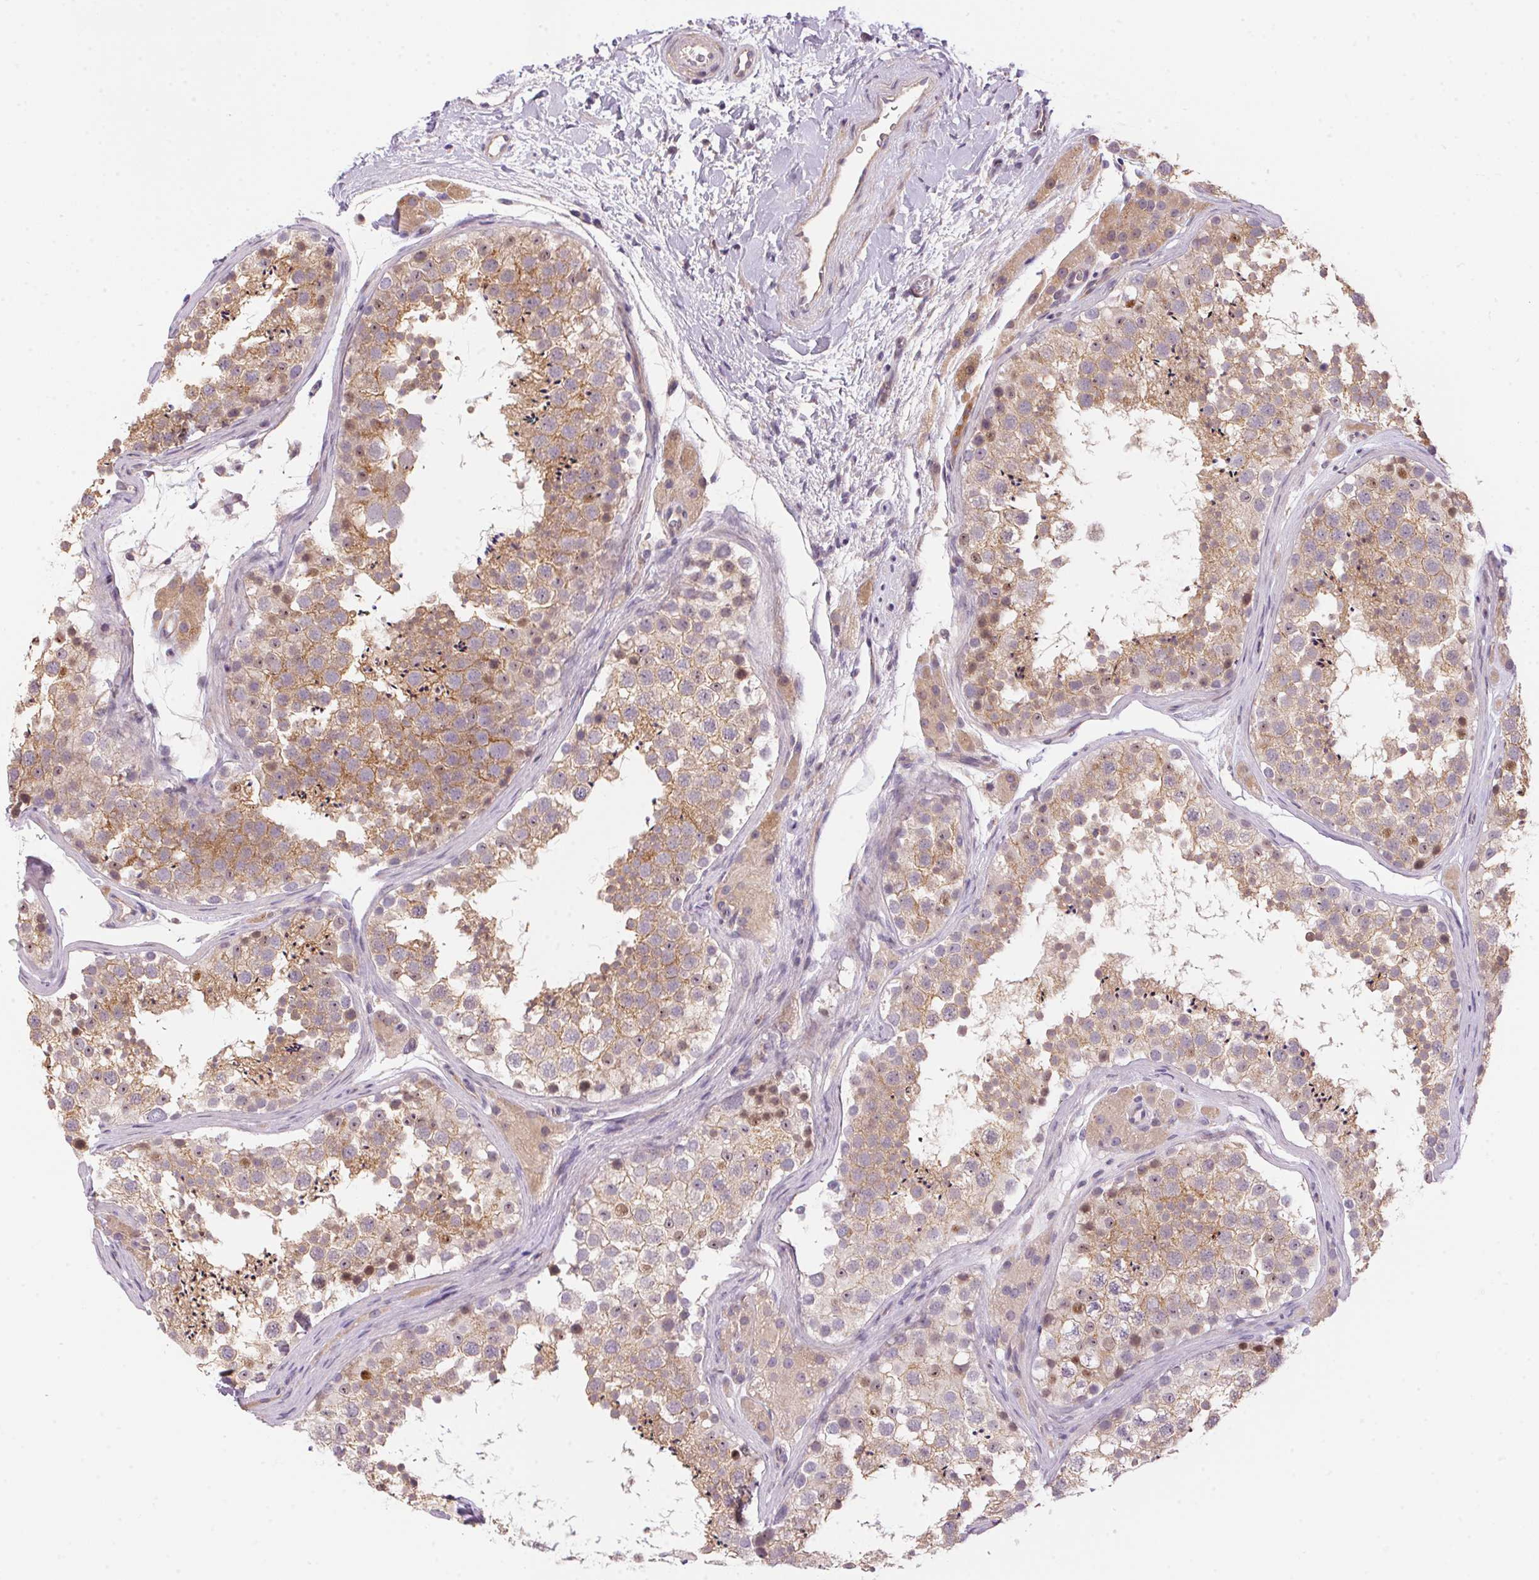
{"staining": {"intensity": "moderate", "quantity": ">75%", "location": "cytoplasmic/membranous,nuclear"}, "tissue": "testis", "cell_type": "Cells in seminiferous ducts", "image_type": "normal", "snomed": [{"axis": "morphology", "description": "Normal tissue, NOS"}, {"axis": "topography", "description": "Testis"}], "caption": "Cells in seminiferous ducts demonstrate medium levels of moderate cytoplasmic/membranous,nuclear positivity in approximately >75% of cells in unremarkable human testis.", "gene": "UNC13B", "patient": {"sex": "male", "age": 41}}